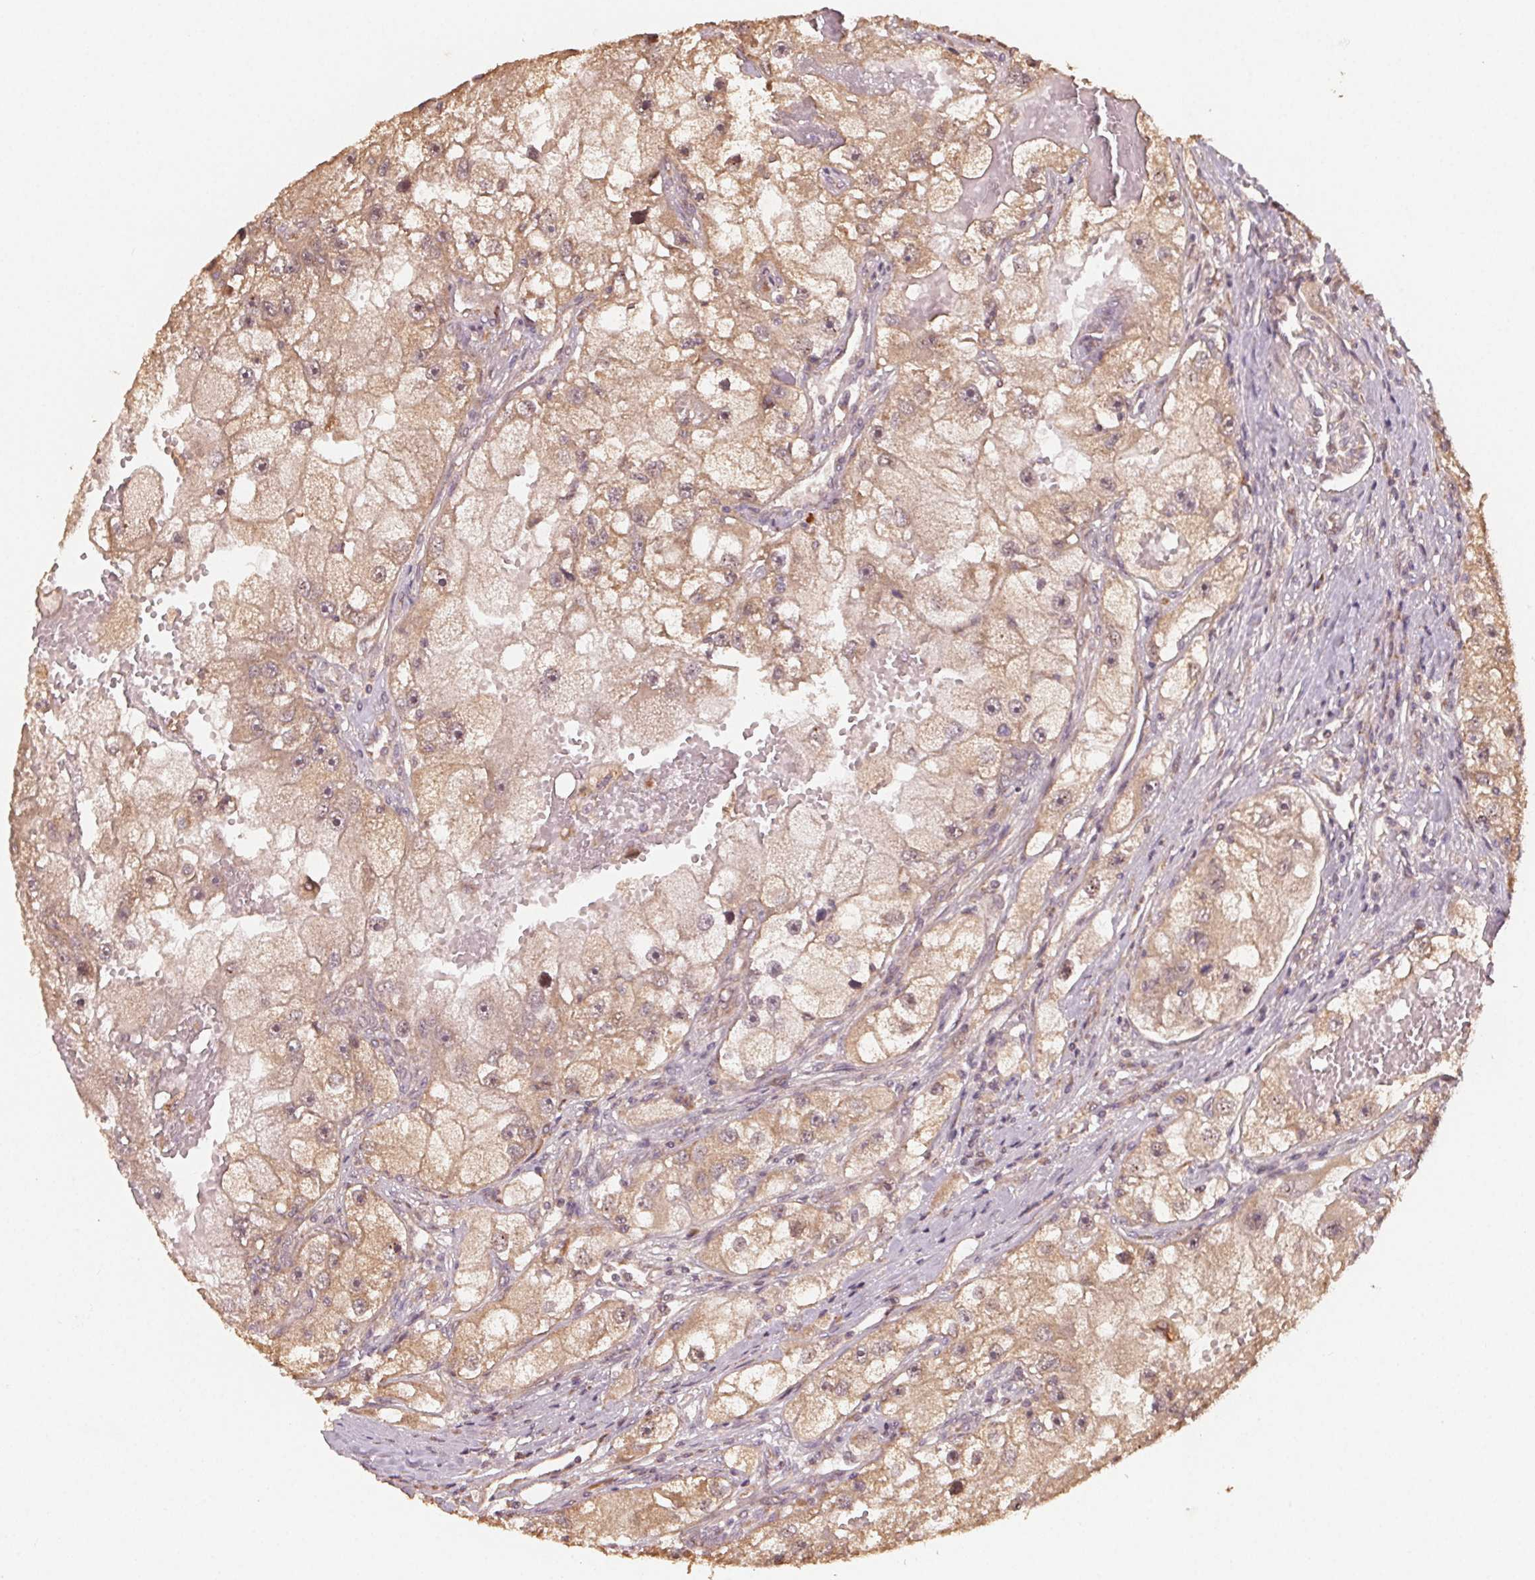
{"staining": {"intensity": "moderate", "quantity": ">75%", "location": "cytoplasmic/membranous,nuclear"}, "tissue": "renal cancer", "cell_type": "Tumor cells", "image_type": "cancer", "snomed": [{"axis": "morphology", "description": "Adenocarcinoma, NOS"}, {"axis": "topography", "description": "Kidney"}], "caption": "Tumor cells exhibit medium levels of moderate cytoplasmic/membranous and nuclear expression in approximately >75% of cells in adenocarcinoma (renal).", "gene": "WBP2", "patient": {"sex": "male", "age": 63}}